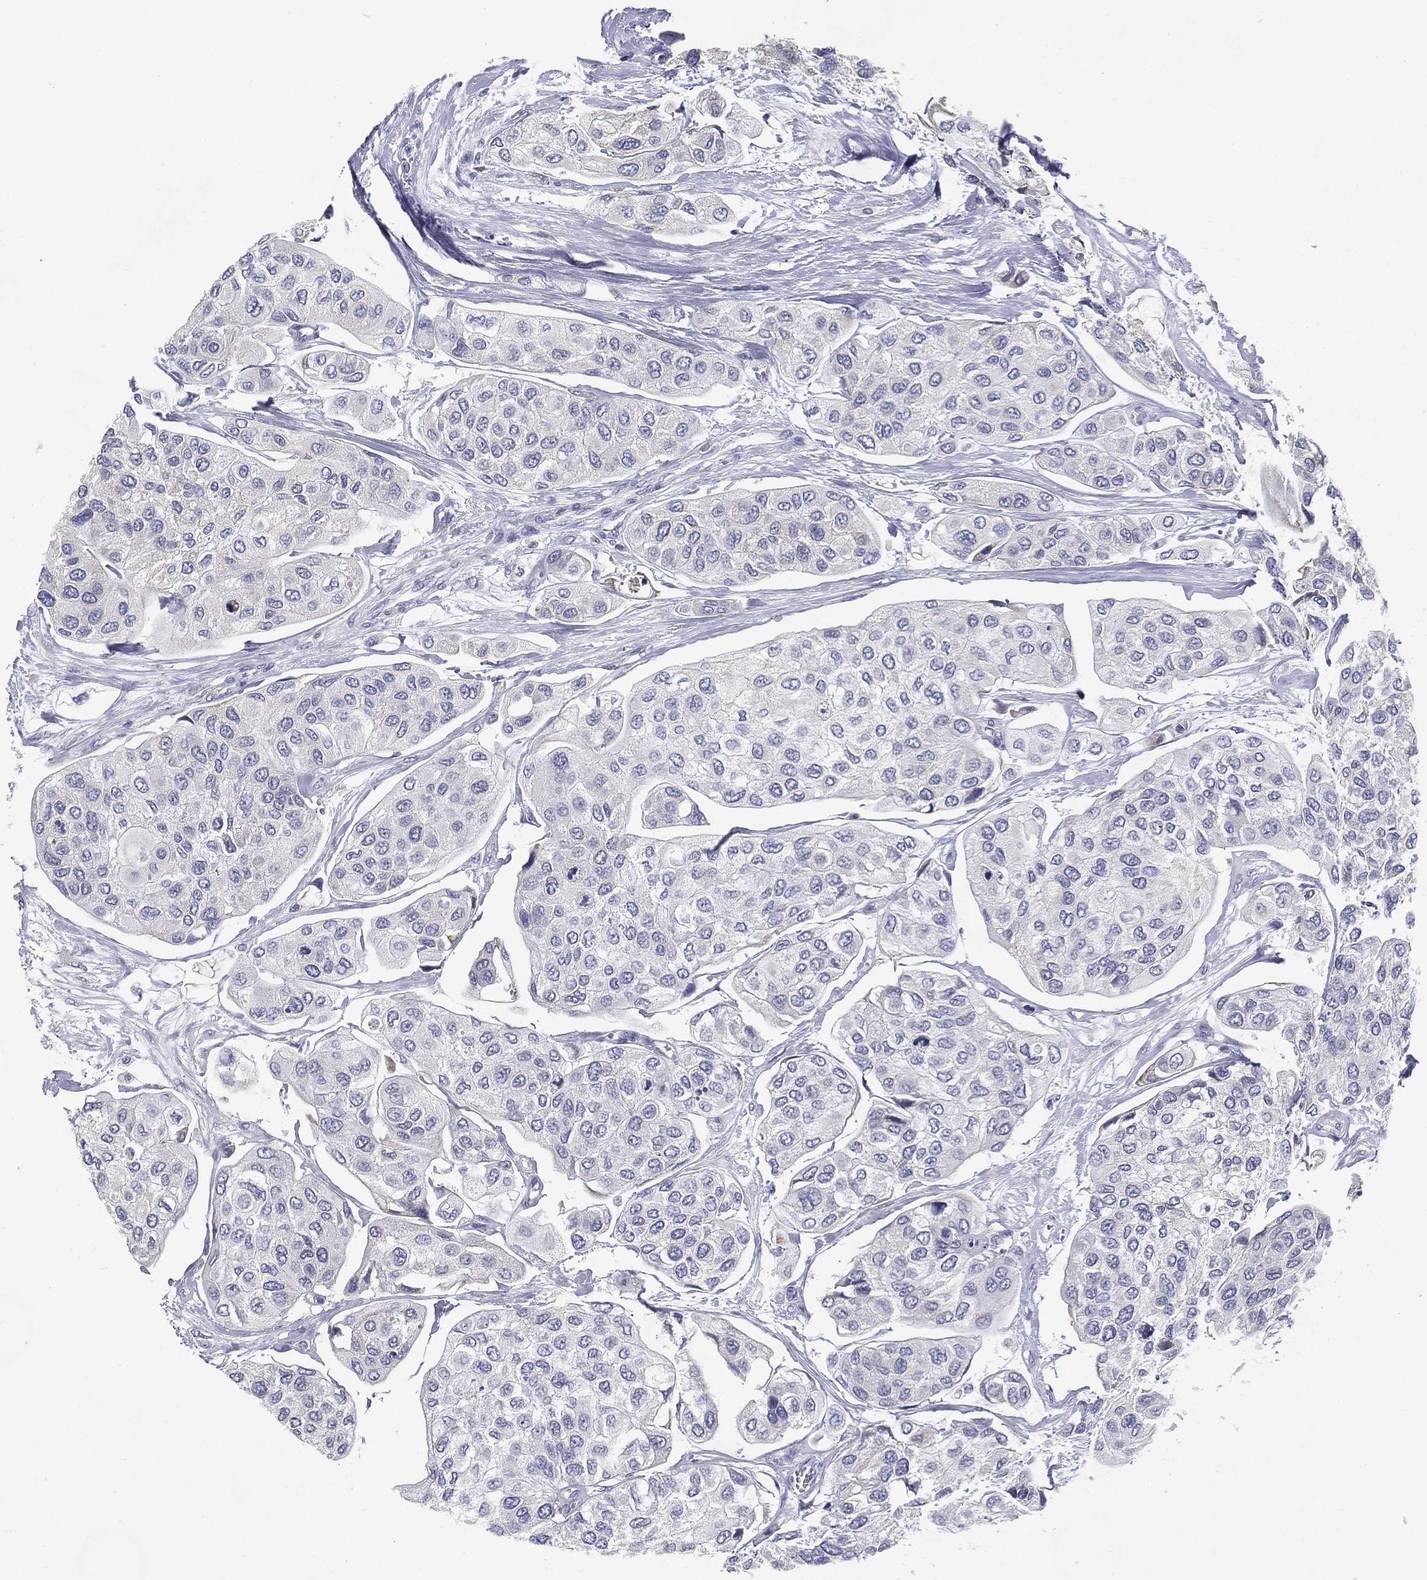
{"staining": {"intensity": "negative", "quantity": "none", "location": "none"}, "tissue": "urothelial cancer", "cell_type": "Tumor cells", "image_type": "cancer", "snomed": [{"axis": "morphology", "description": "Urothelial carcinoma, High grade"}, {"axis": "topography", "description": "Urinary bladder"}], "caption": "An IHC photomicrograph of urothelial carcinoma (high-grade) is shown. There is no staining in tumor cells of urothelial carcinoma (high-grade). (DAB (3,3'-diaminobenzidine) IHC with hematoxylin counter stain).", "gene": "C19orf18", "patient": {"sex": "male", "age": 77}}